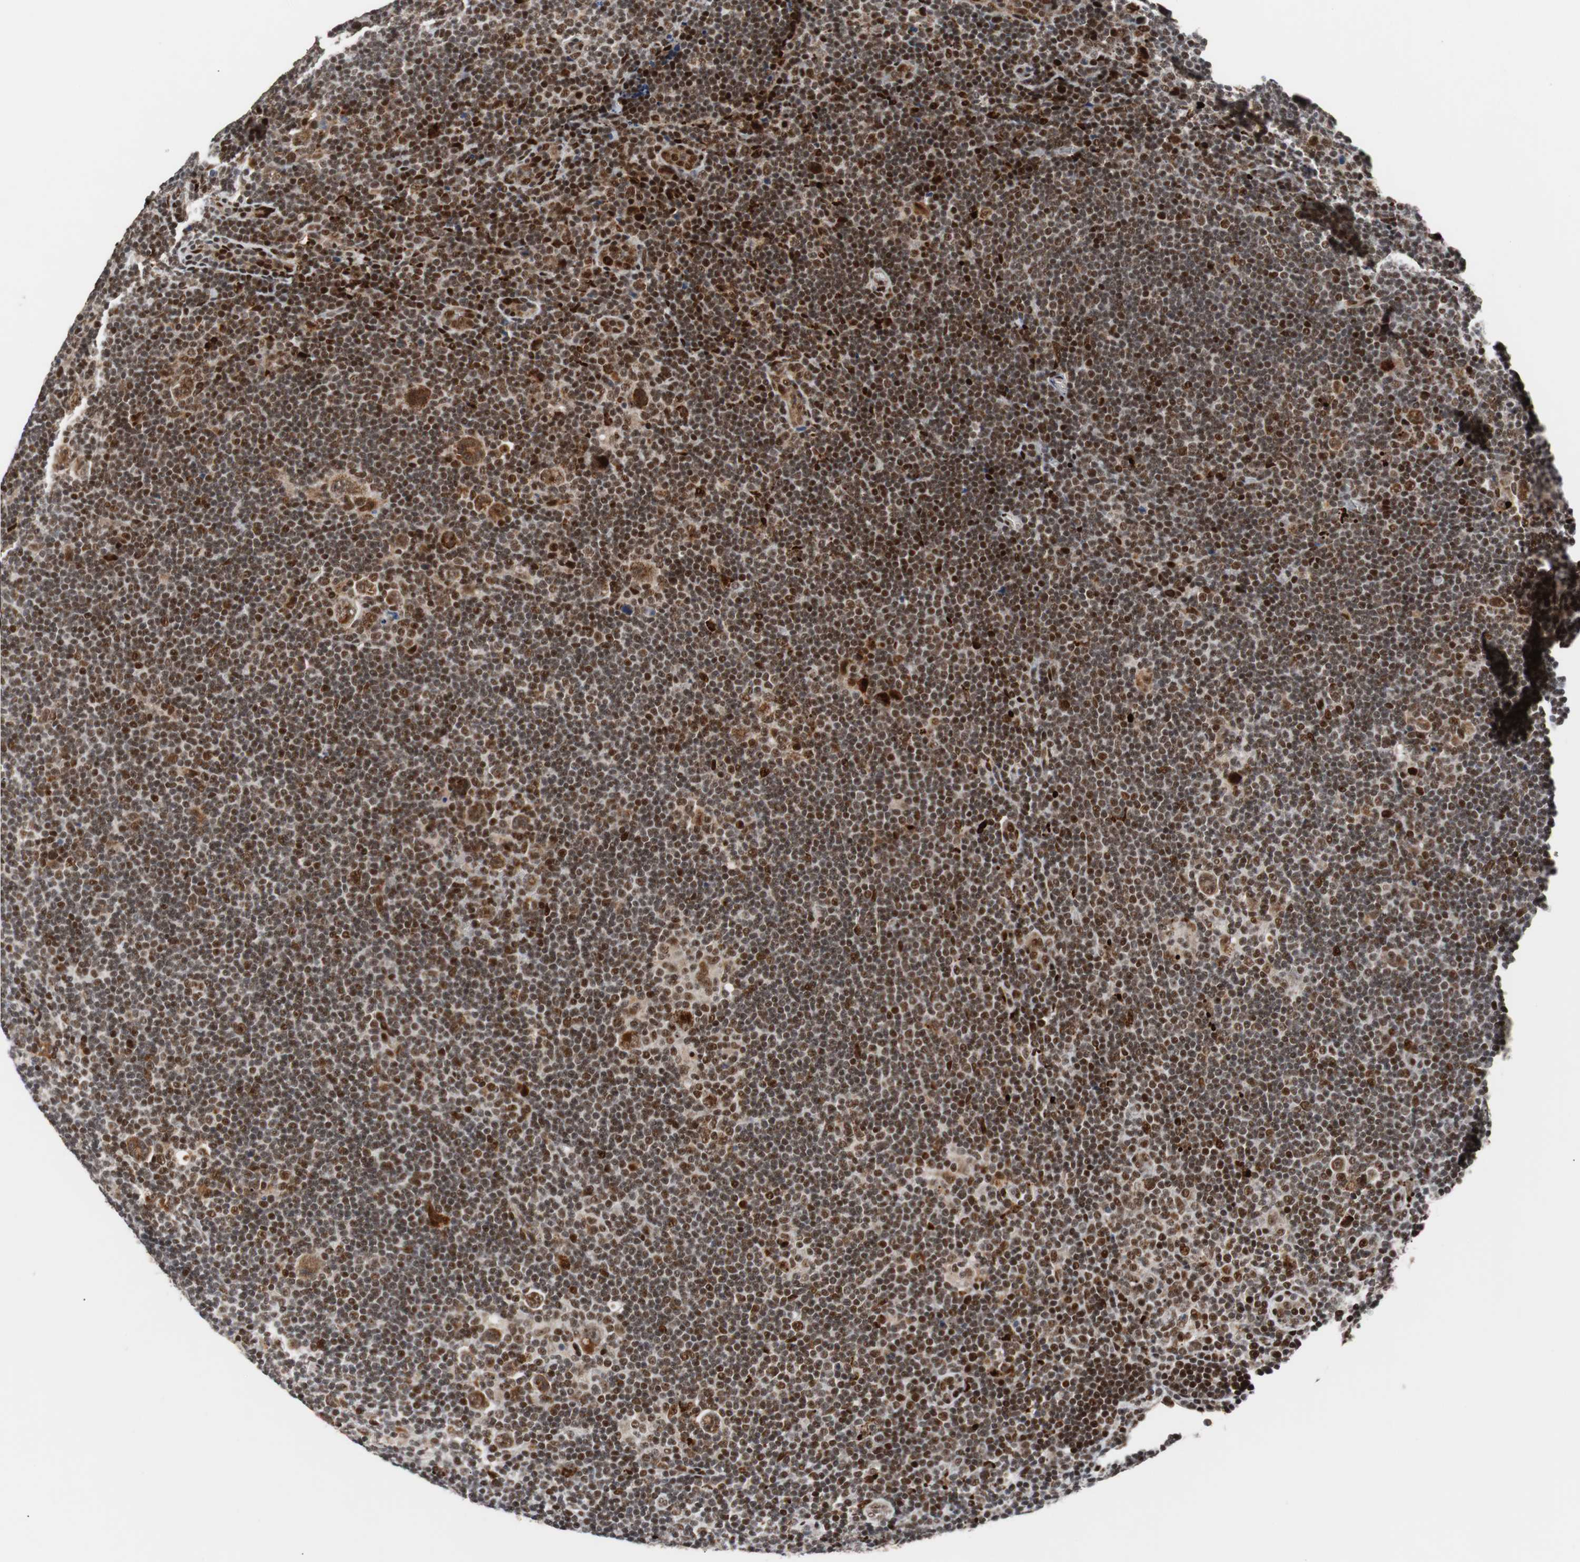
{"staining": {"intensity": "strong", "quantity": ">75%", "location": "nuclear"}, "tissue": "lymphoma", "cell_type": "Tumor cells", "image_type": "cancer", "snomed": [{"axis": "morphology", "description": "Hodgkin's disease, NOS"}, {"axis": "topography", "description": "Lymph node"}], "caption": "Strong nuclear expression is present in about >75% of tumor cells in lymphoma.", "gene": "NBL1", "patient": {"sex": "female", "age": 57}}